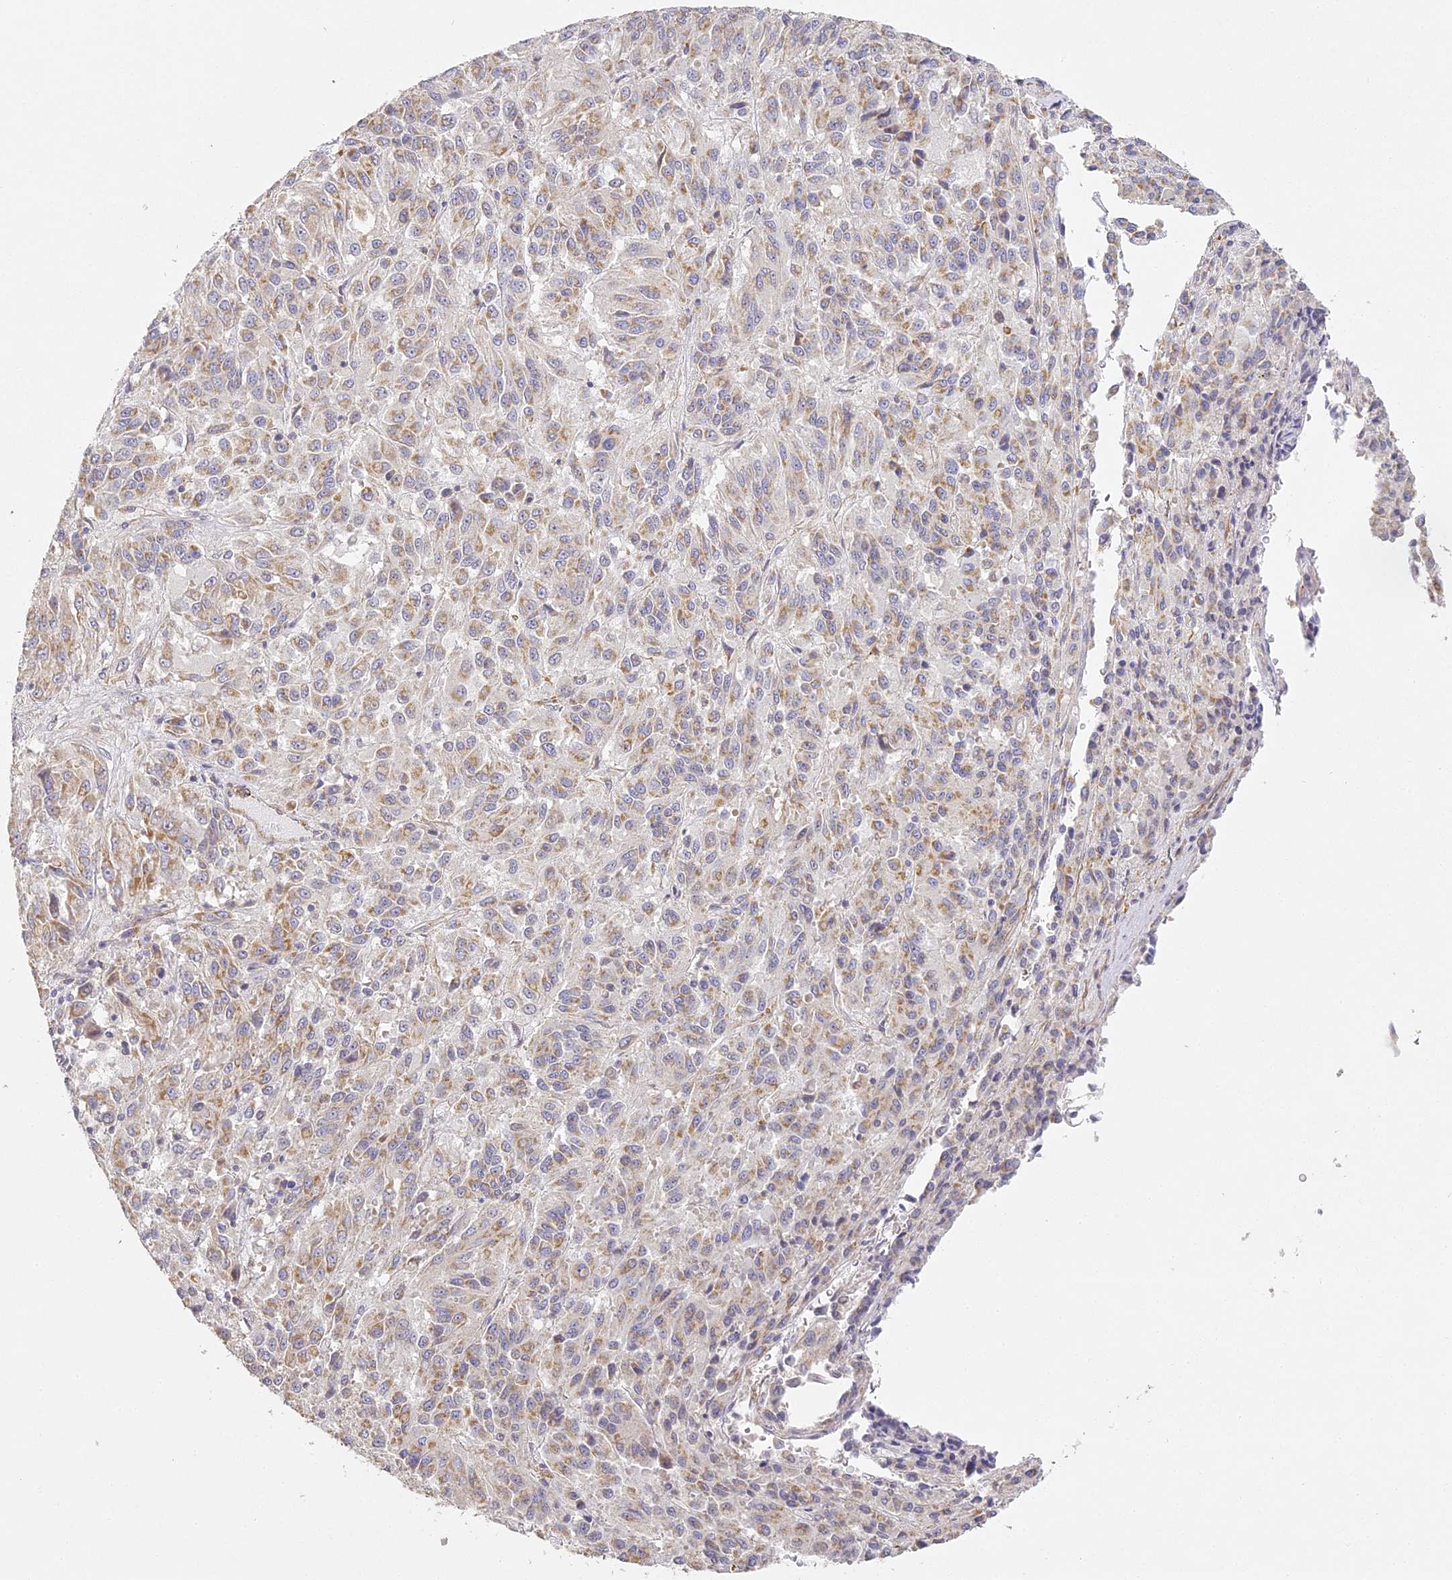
{"staining": {"intensity": "moderate", "quantity": ">75%", "location": "cytoplasmic/membranous"}, "tissue": "melanoma", "cell_type": "Tumor cells", "image_type": "cancer", "snomed": [{"axis": "morphology", "description": "Malignant melanoma, Metastatic site"}, {"axis": "topography", "description": "Lung"}], "caption": "Melanoma stained with DAB (3,3'-diaminobenzidine) immunohistochemistry (IHC) shows medium levels of moderate cytoplasmic/membranous expression in approximately >75% of tumor cells.", "gene": "MED28", "patient": {"sex": "male", "age": 64}}